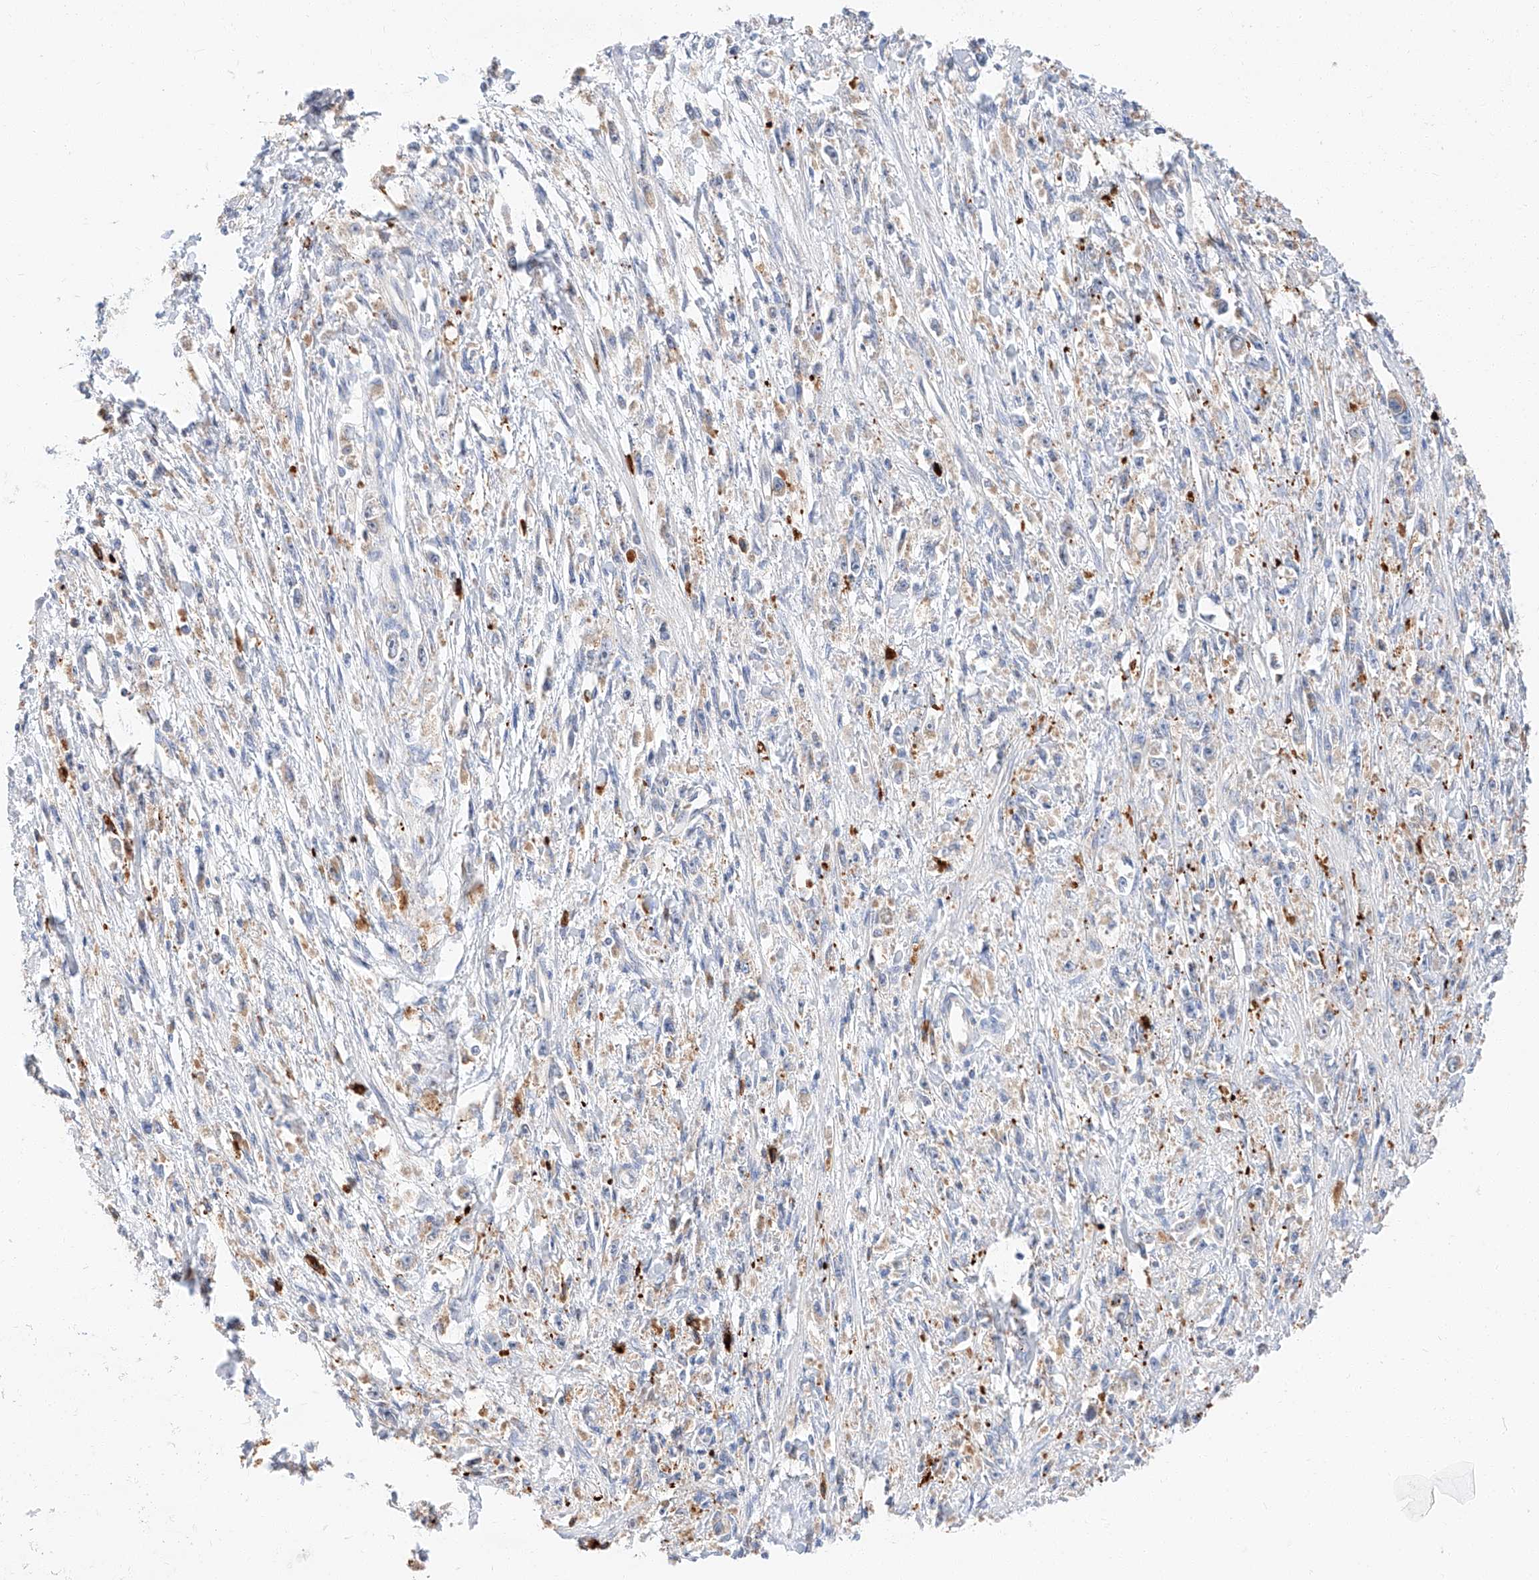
{"staining": {"intensity": "weak", "quantity": "25%-75%", "location": "cytoplasmic/membranous"}, "tissue": "stomach cancer", "cell_type": "Tumor cells", "image_type": "cancer", "snomed": [{"axis": "morphology", "description": "Adenocarcinoma, NOS"}, {"axis": "topography", "description": "Stomach"}], "caption": "Immunohistochemistry micrograph of human stomach cancer (adenocarcinoma) stained for a protein (brown), which exhibits low levels of weak cytoplasmic/membranous staining in about 25%-75% of tumor cells.", "gene": "GLMN", "patient": {"sex": "female", "age": 59}}